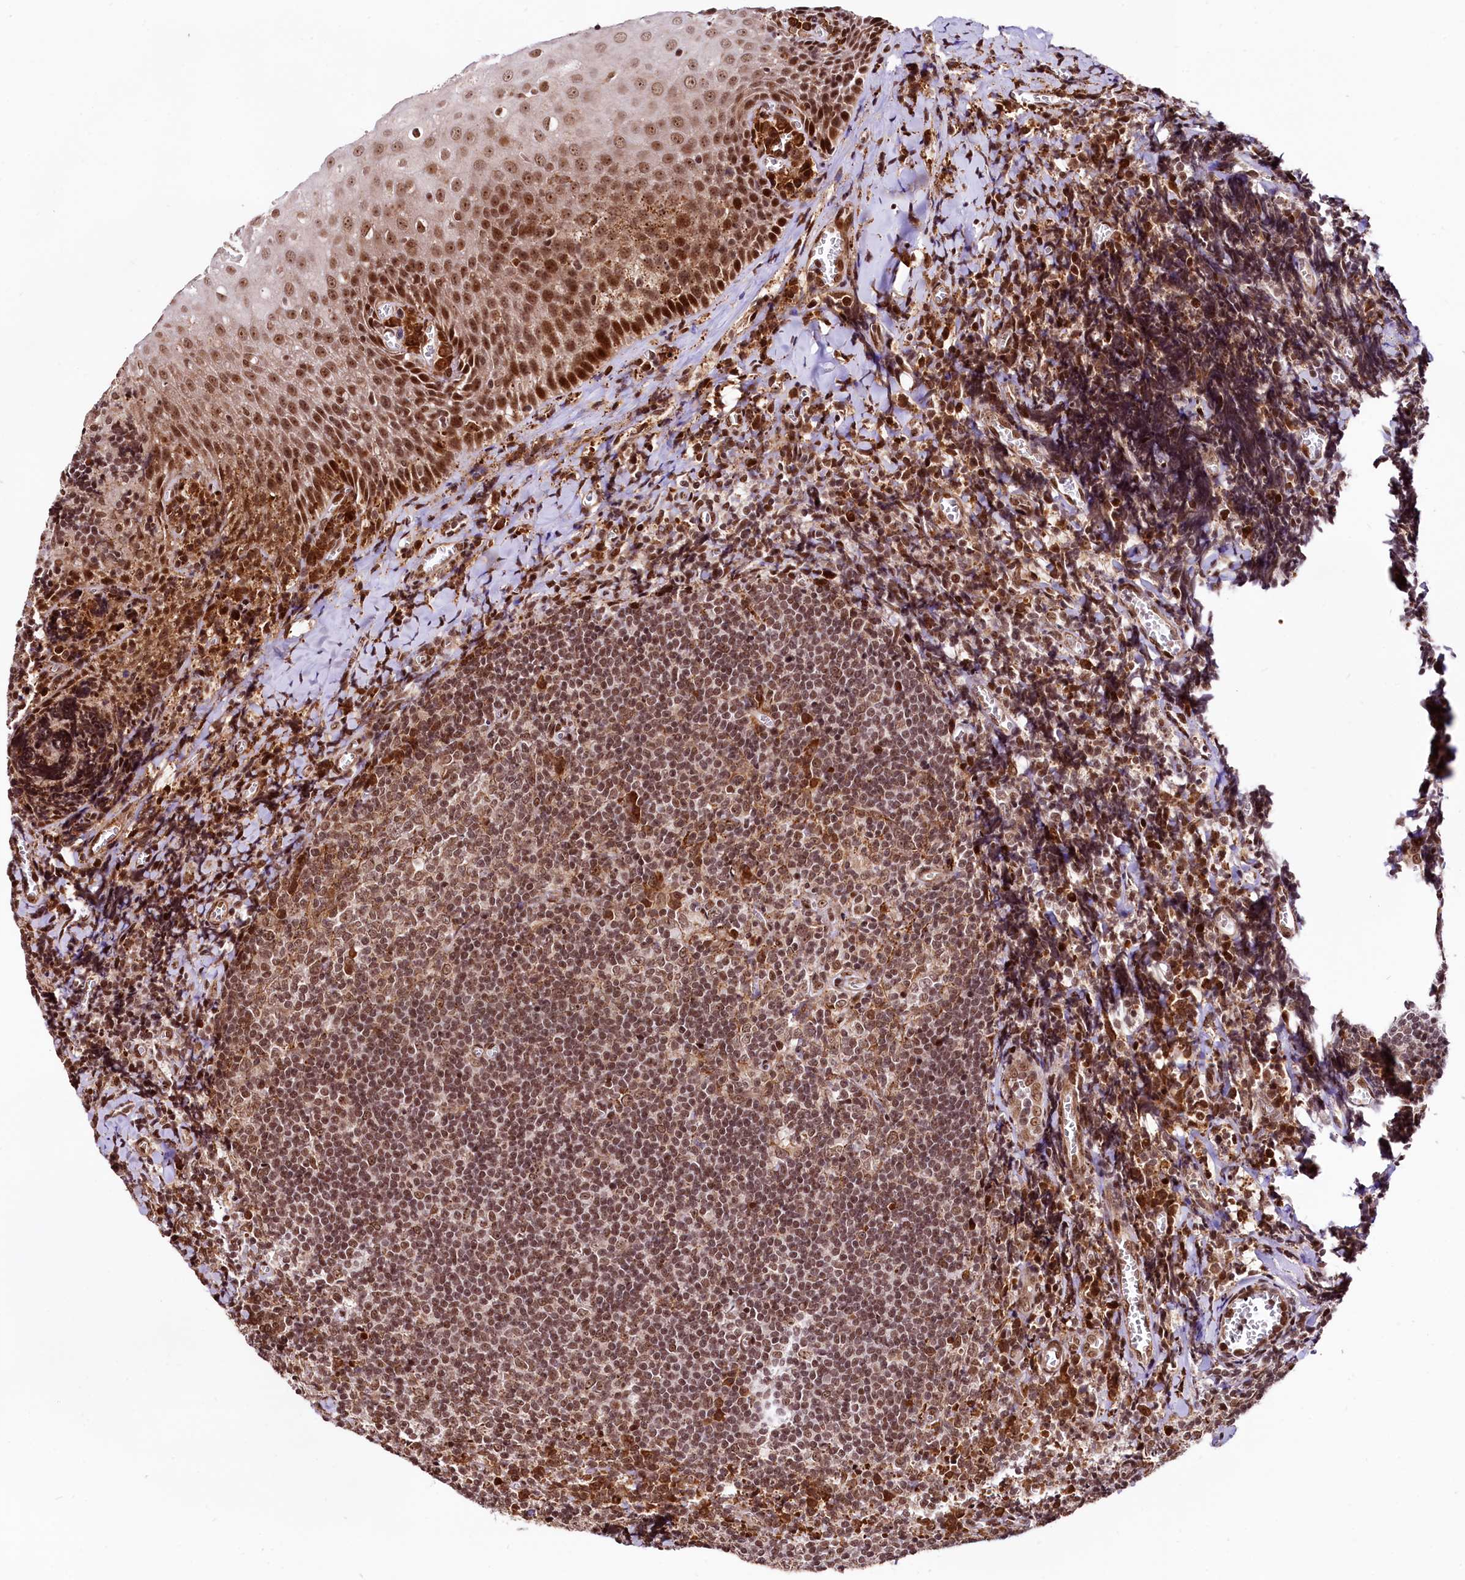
{"staining": {"intensity": "moderate", "quantity": ">75%", "location": "cytoplasmic/membranous,nuclear"}, "tissue": "tonsil", "cell_type": "Germinal center cells", "image_type": "normal", "snomed": [{"axis": "morphology", "description": "Normal tissue, NOS"}, {"axis": "topography", "description": "Tonsil"}], "caption": "Tonsil stained with IHC displays moderate cytoplasmic/membranous,nuclear staining in about >75% of germinal center cells. The staining is performed using DAB brown chromogen to label protein expression. The nuclei are counter-stained blue using hematoxylin.", "gene": "PDS5B", "patient": {"sex": "male", "age": 27}}